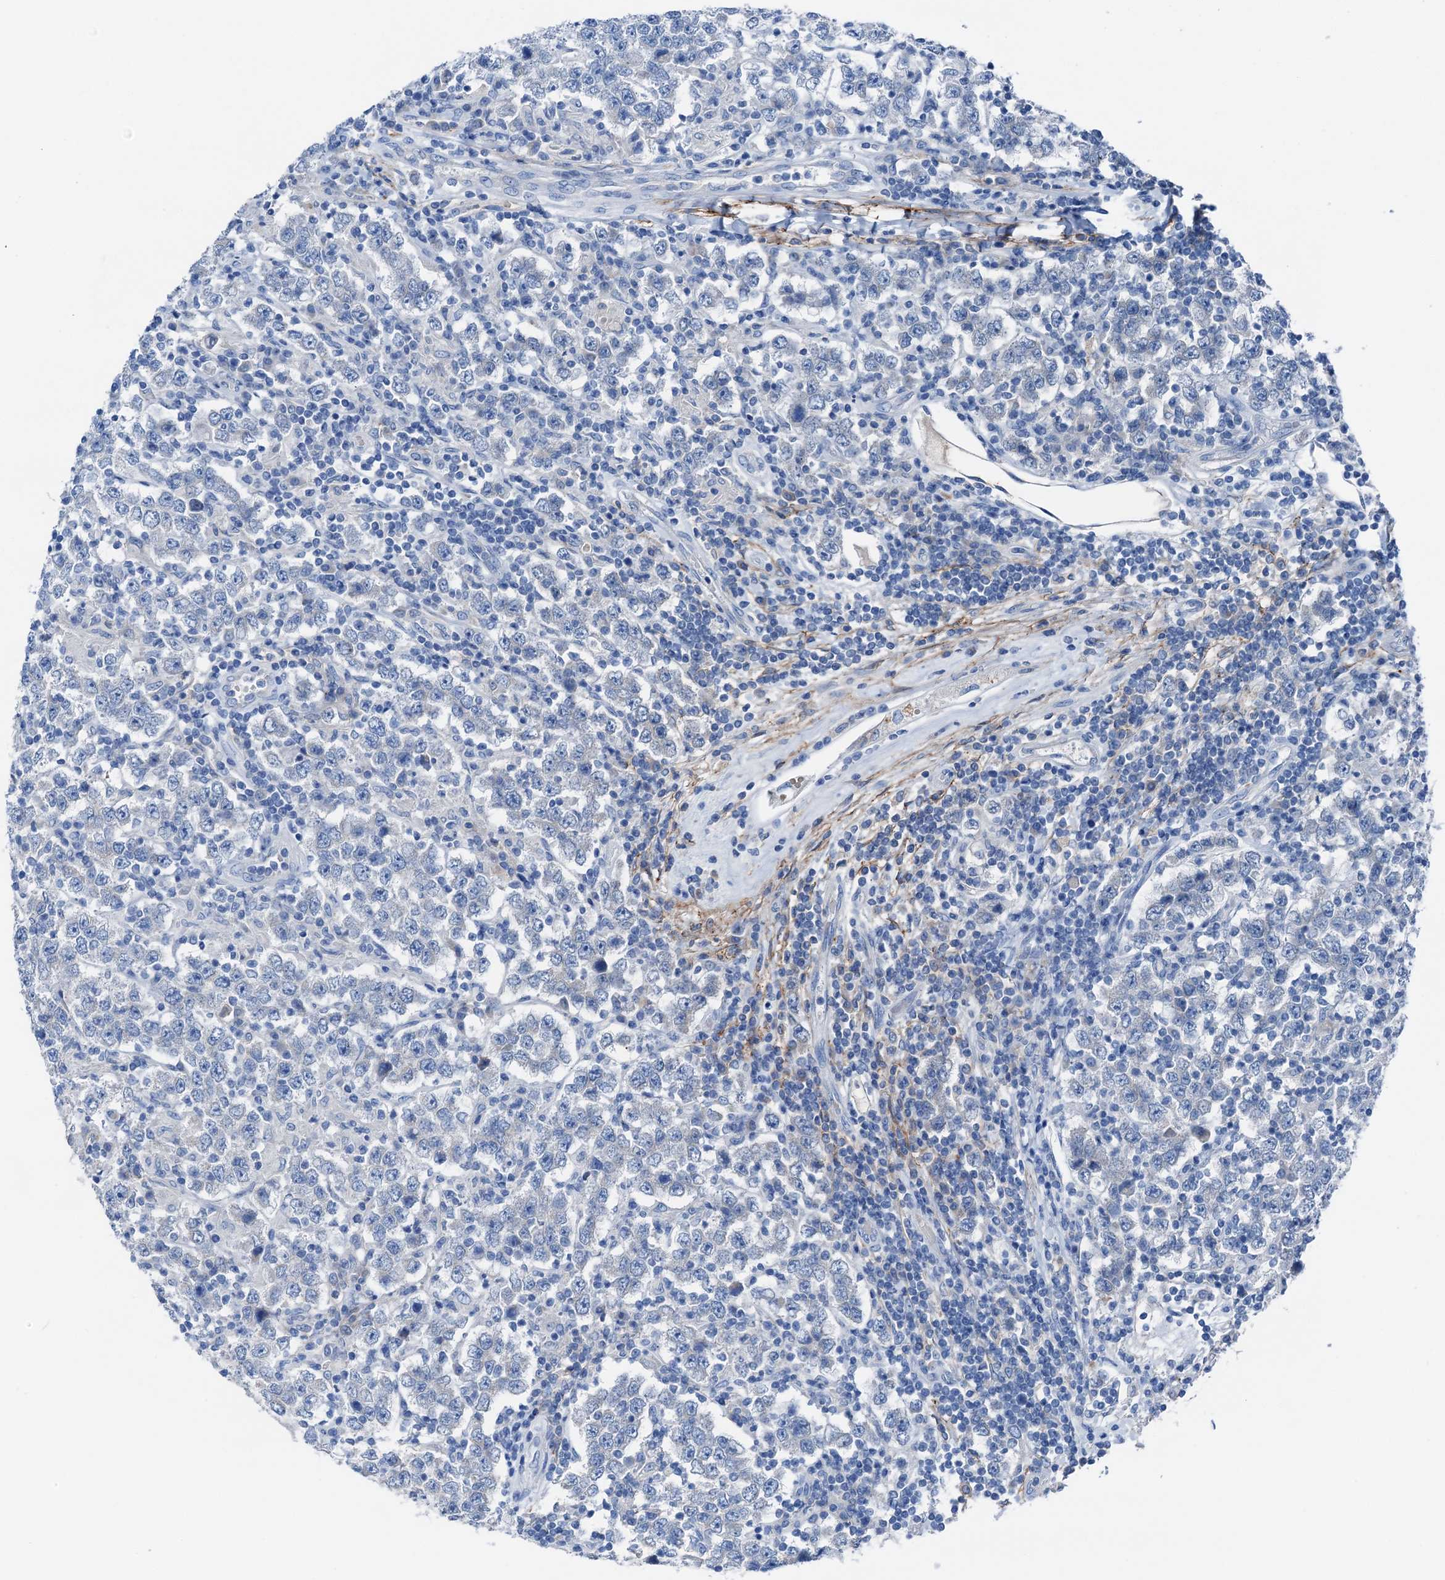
{"staining": {"intensity": "negative", "quantity": "none", "location": "none"}, "tissue": "testis cancer", "cell_type": "Tumor cells", "image_type": "cancer", "snomed": [{"axis": "morphology", "description": "Normal tissue, NOS"}, {"axis": "morphology", "description": "Urothelial carcinoma, High grade"}, {"axis": "morphology", "description": "Seminoma, NOS"}, {"axis": "morphology", "description": "Carcinoma, Embryonal, NOS"}, {"axis": "topography", "description": "Urinary bladder"}, {"axis": "topography", "description": "Testis"}], "caption": "This is an immunohistochemistry (IHC) image of human testis cancer (embryonal carcinoma). There is no positivity in tumor cells.", "gene": "C1QTNF4", "patient": {"sex": "male", "age": 41}}